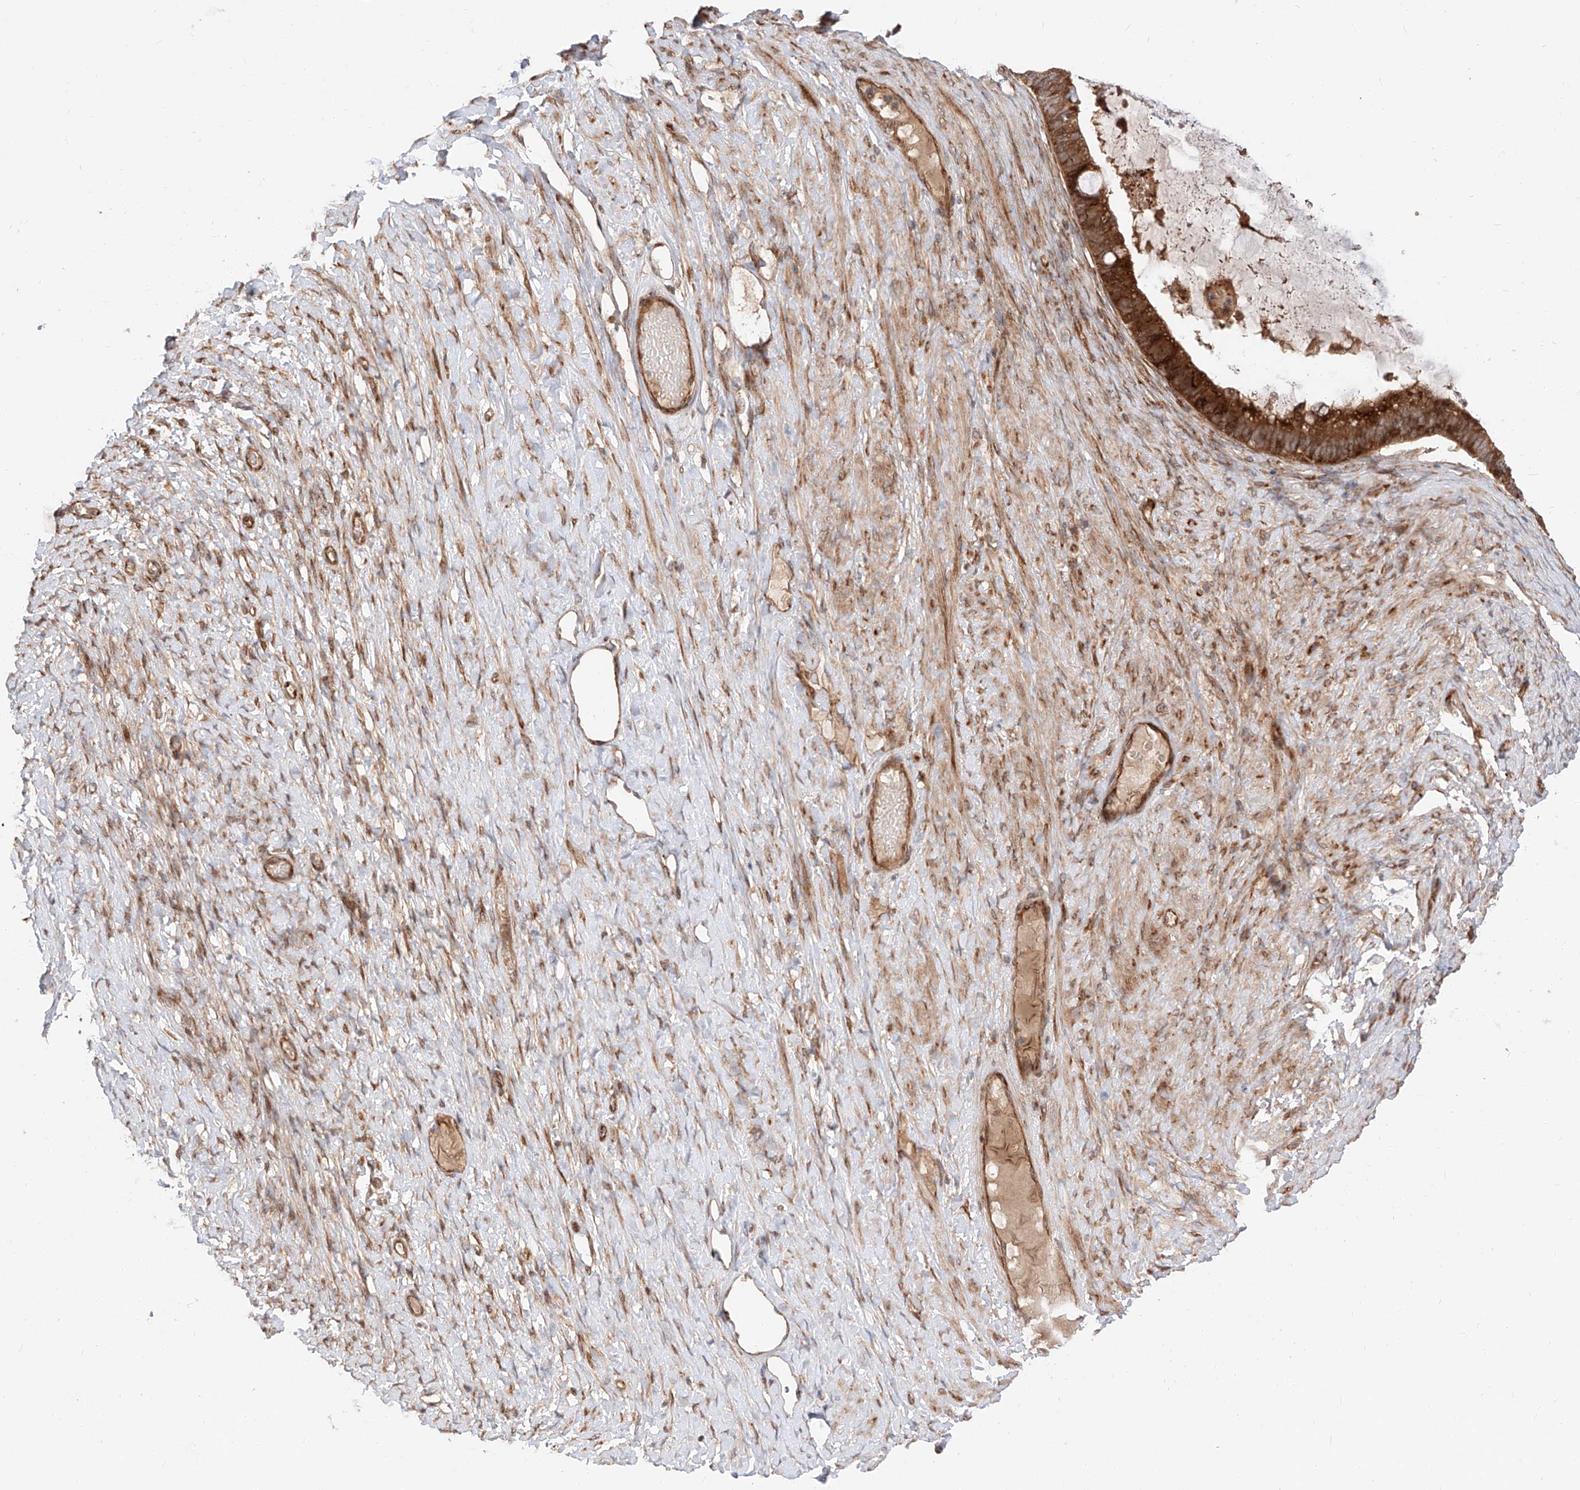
{"staining": {"intensity": "strong", "quantity": ">75%", "location": "cytoplasmic/membranous"}, "tissue": "ovarian cancer", "cell_type": "Tumor cells", "image_type": "cancer", "snomed": [{"axis": "morphology", "description": "Cystadenocarcinoma, mucinous, NOS"}, {"axis": "topography", "description": "Ovary"}], "caption": "Strong cytoplasmic/membranous positivity for a protein is appreciated in about >75% of tumor cells of ovarian cancer (mucinous cystadenocarcinoma) using immunohistochemistry (IHC).", "gene": "DIRAS3", "patient": {"sex": "female", "age": 61}}